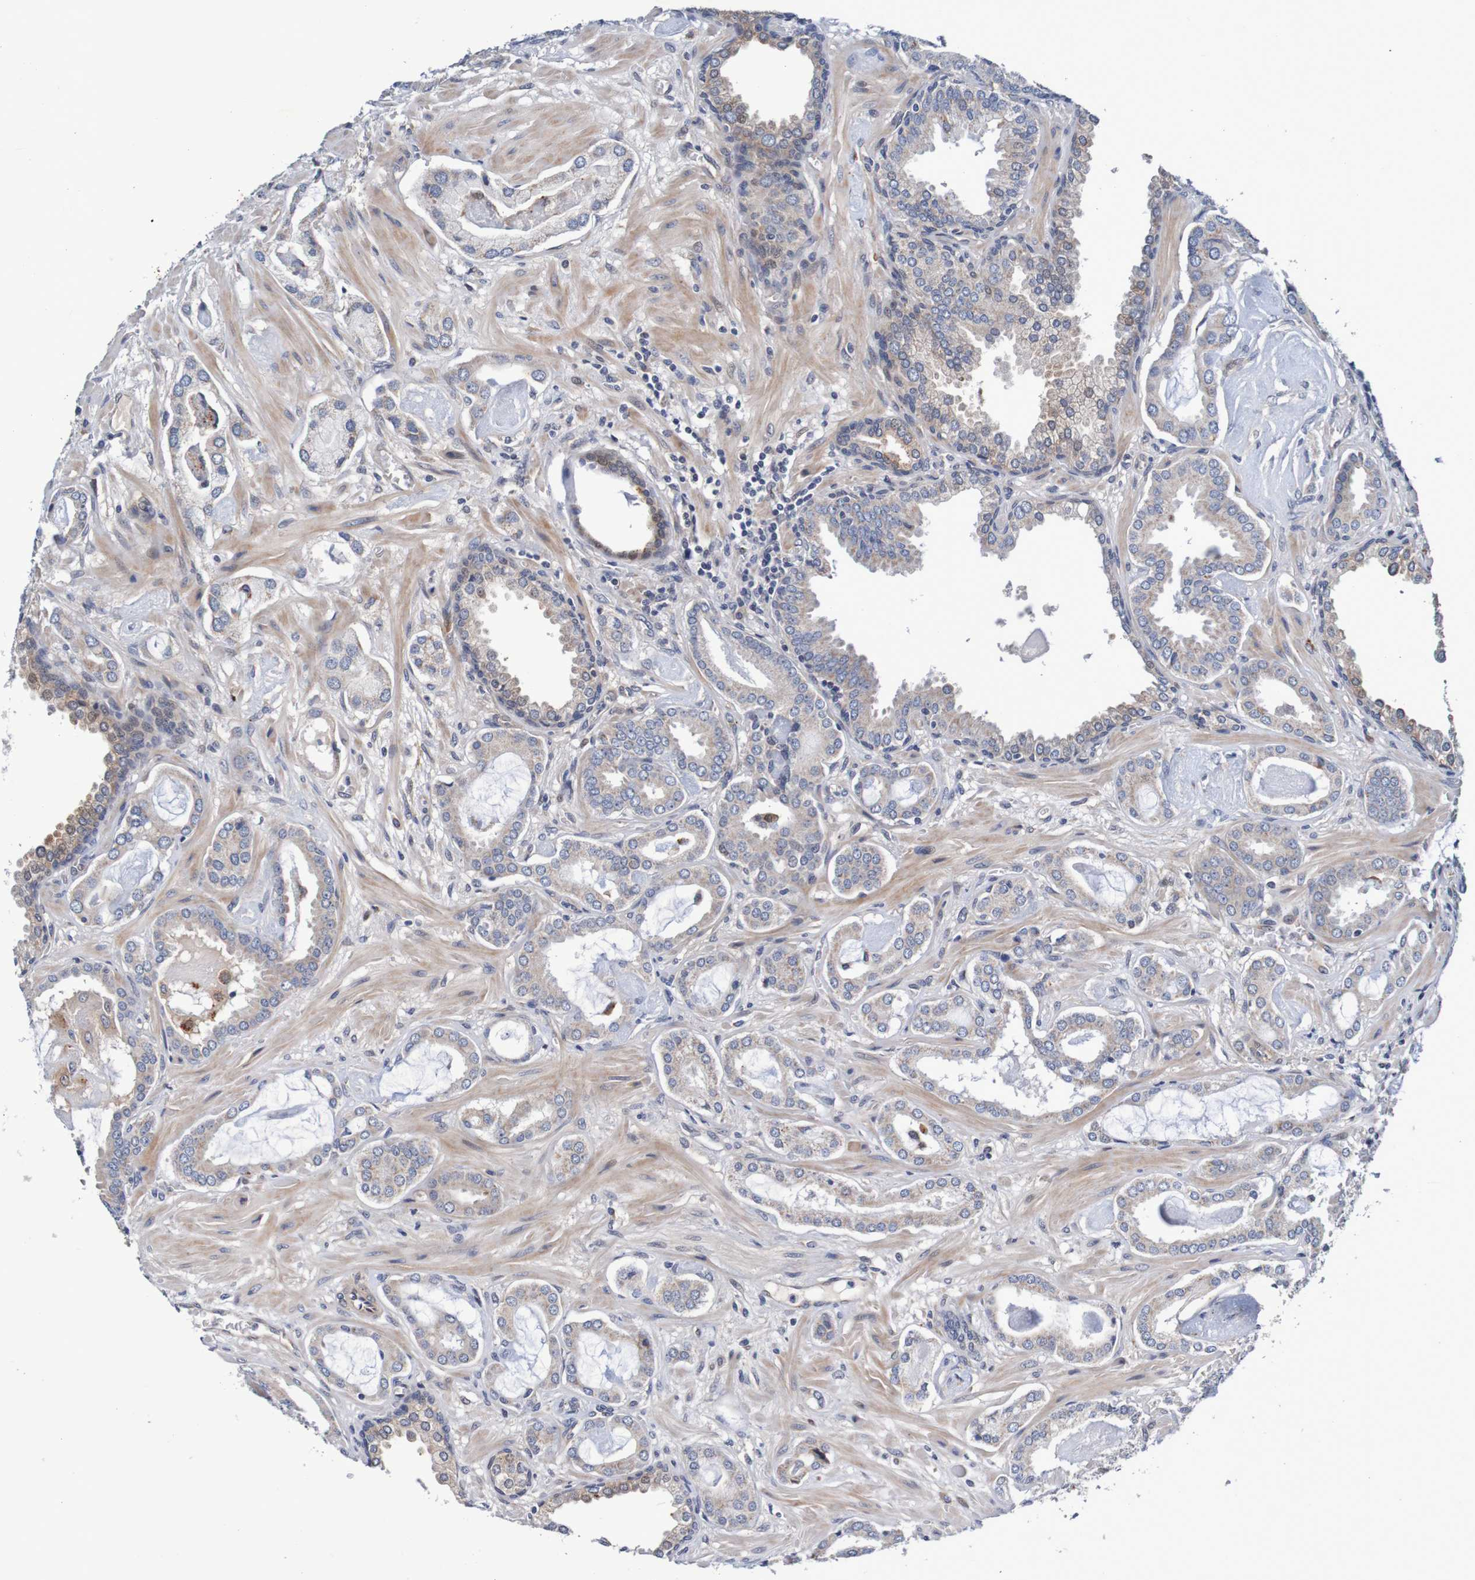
{"staining": {"intensity": "weak", "quantity": "<25%", "location": "cytoplasmic/membranous"}, "tissue": "prostate cancer", "cell_type": "Tumor cells", "image_type": "cancer", "snomed": [{"axis": "morphology", "description": "Adenocarcinoma, Low grade"}, {"axis": "topography", "description": "Prostate"}], "caption": "Human adenocarcinoma (low-grade) (prostate) stained for a protein using immunohistochemistry shows no positivity in tumor cells.", "gene": "CPED1", "patient": {"sex": "male", "age": 53}}